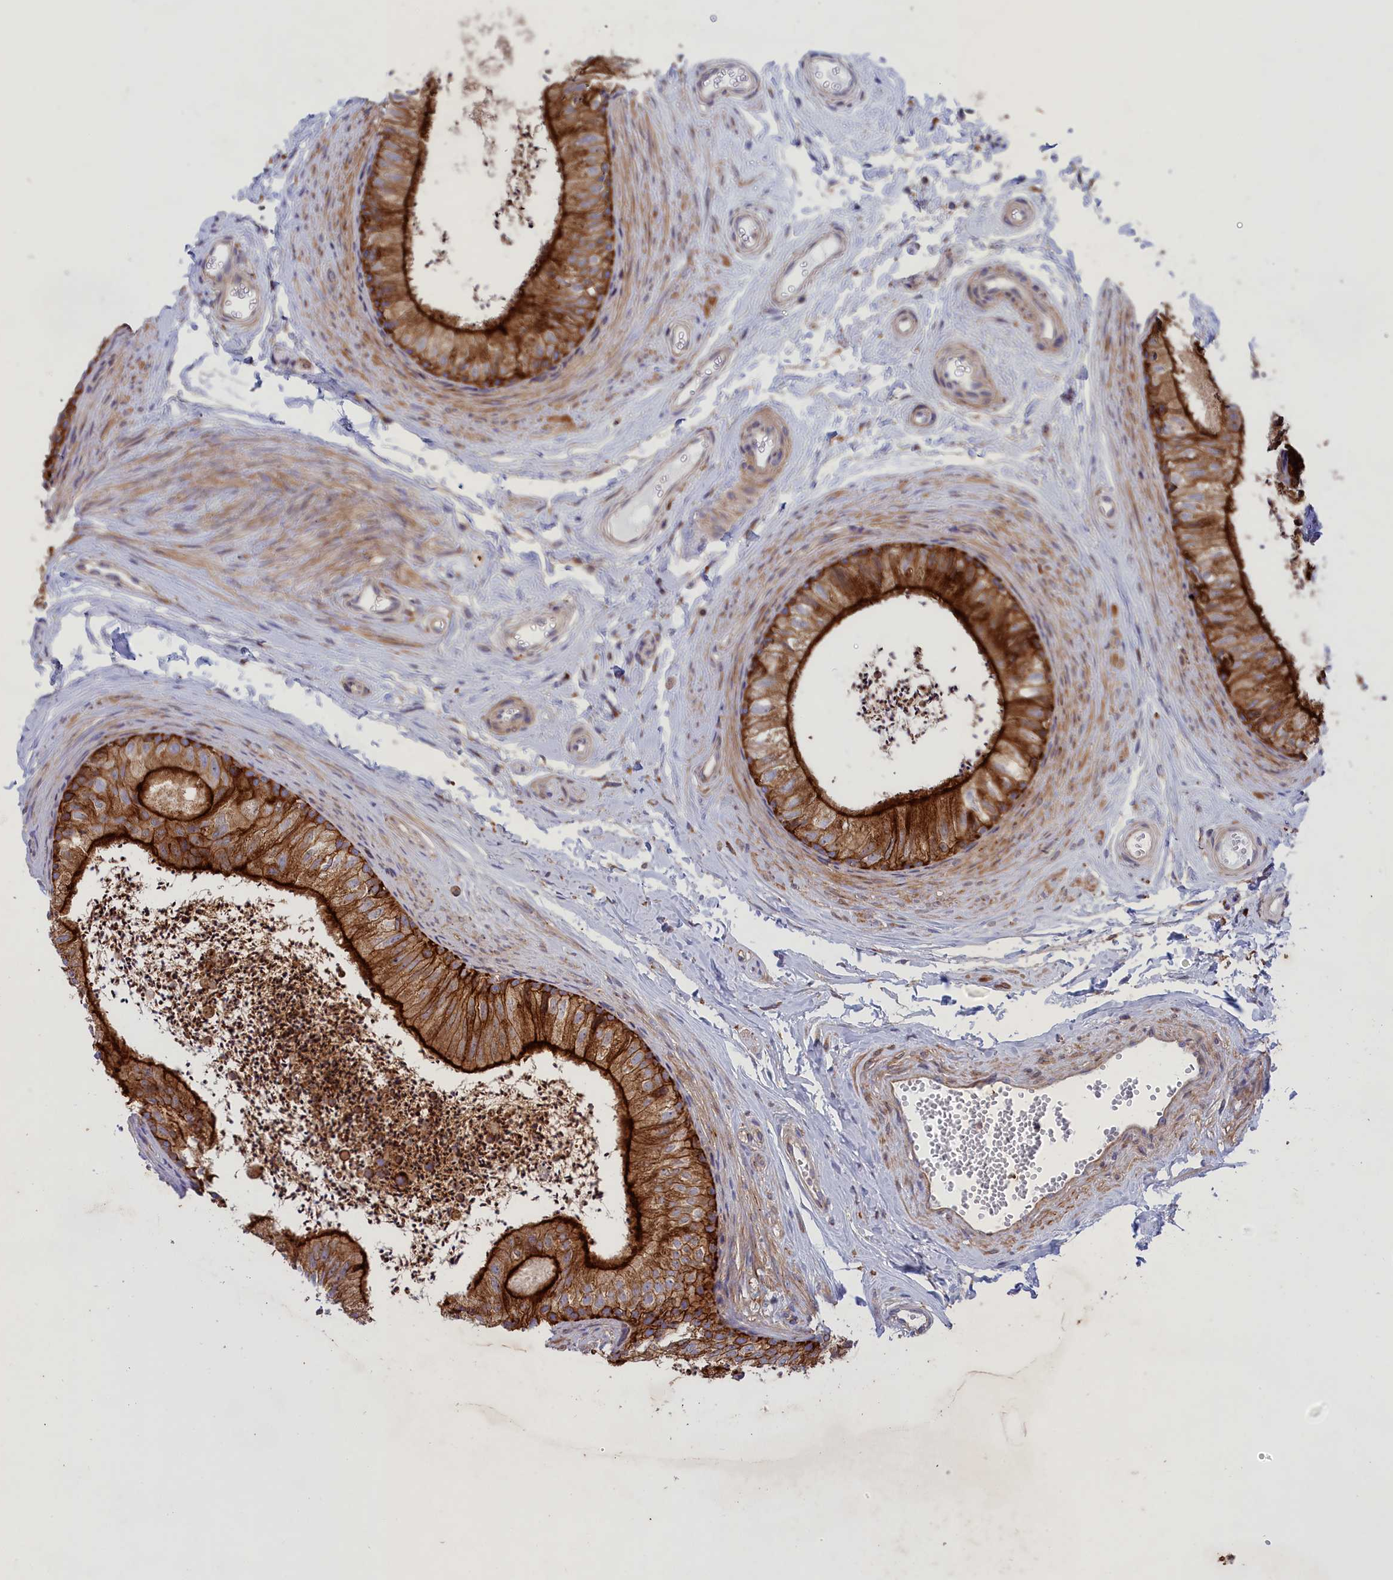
{"staining": {"intensity": "strong", "quantity": ">75%", "location": "cytoplasmic/membranous"}, "tissue": "epididymis", "cell_type": "Glandular cells", "image_type": "normal", "snomed": [{"axis": "morphology", "description": "Normal tissue, NOS"}, {"axis": "topography", "description": "Epididymis"}], "caption": "High-magnification brightfield microscopy of normal epididymis stained with DAB (3,3'-diaminobenzidine) (brown) and counterstained with hematoxylin (blue). glandular cells exhibit strong cytoplasmic/membranous staining is appreciated in about>75% of cells.", "gene": "SCAMP4", "patient": {"sex": "male", "age": 56}}